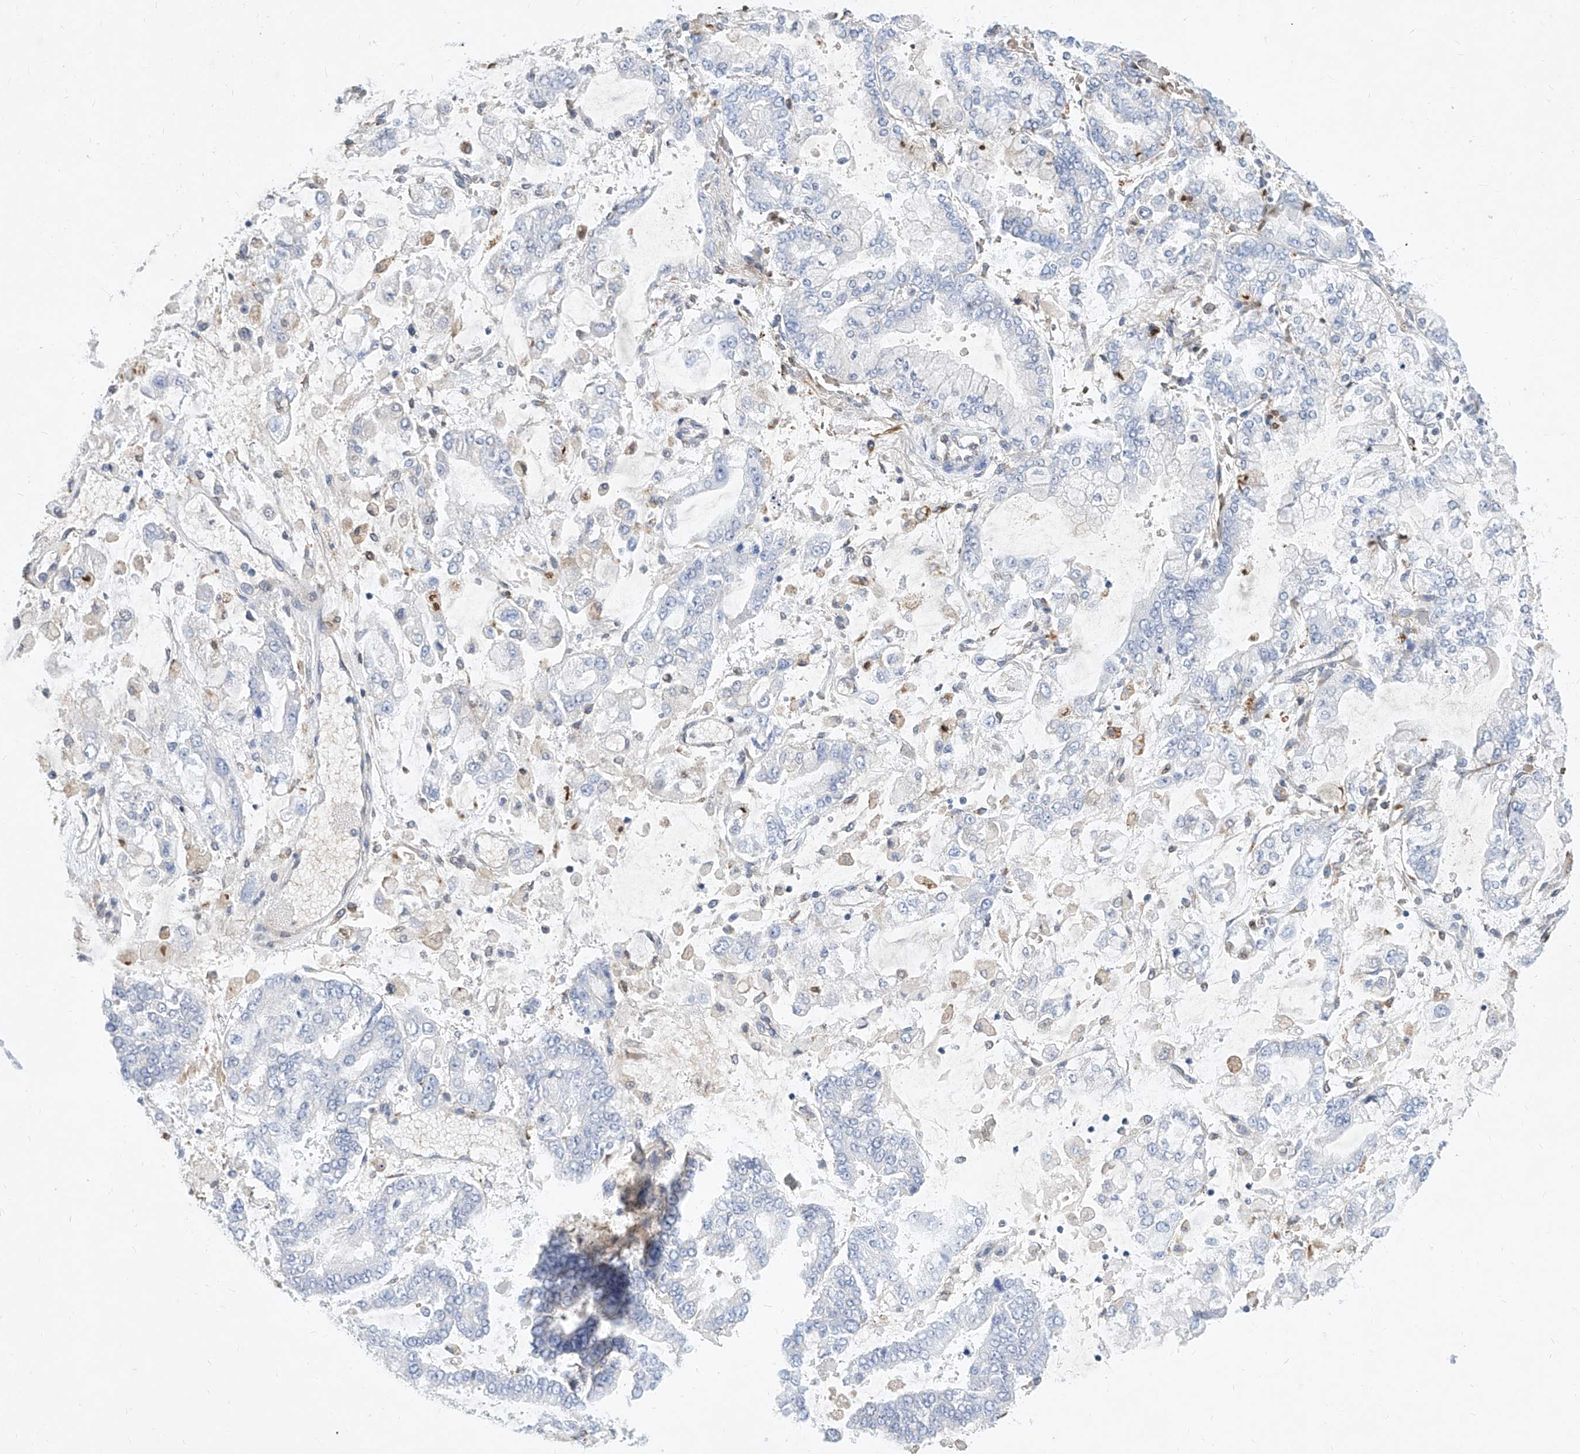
{"staining": {"intensity": "negative", "quantity": "none", "location": "none"}, "tissue": "stomach cancer", "cell_type": "Tumor cells", "image_type": "cancer", "snomed": [{"axis": "morphology", "description": "Normal tissue, NOS"}, {"axis": "morphology", "description": "Adenocarcinoma, NOS"}, {"axis": "topography", "description": "Stomach, upper"}, {"axis": "topography", "description": "Stomach"}], "caption": "Stomach cancer was stained to show a protein in brown. There is no significant staining in tumor cells. The staining was performed using DAB to visualize the protein expression in brown, while the nuclei were stained in blue with hematoxylin (Magnification: 20x).", "gene": "MX2", "patient": {"sex": "male", "age": 76}}